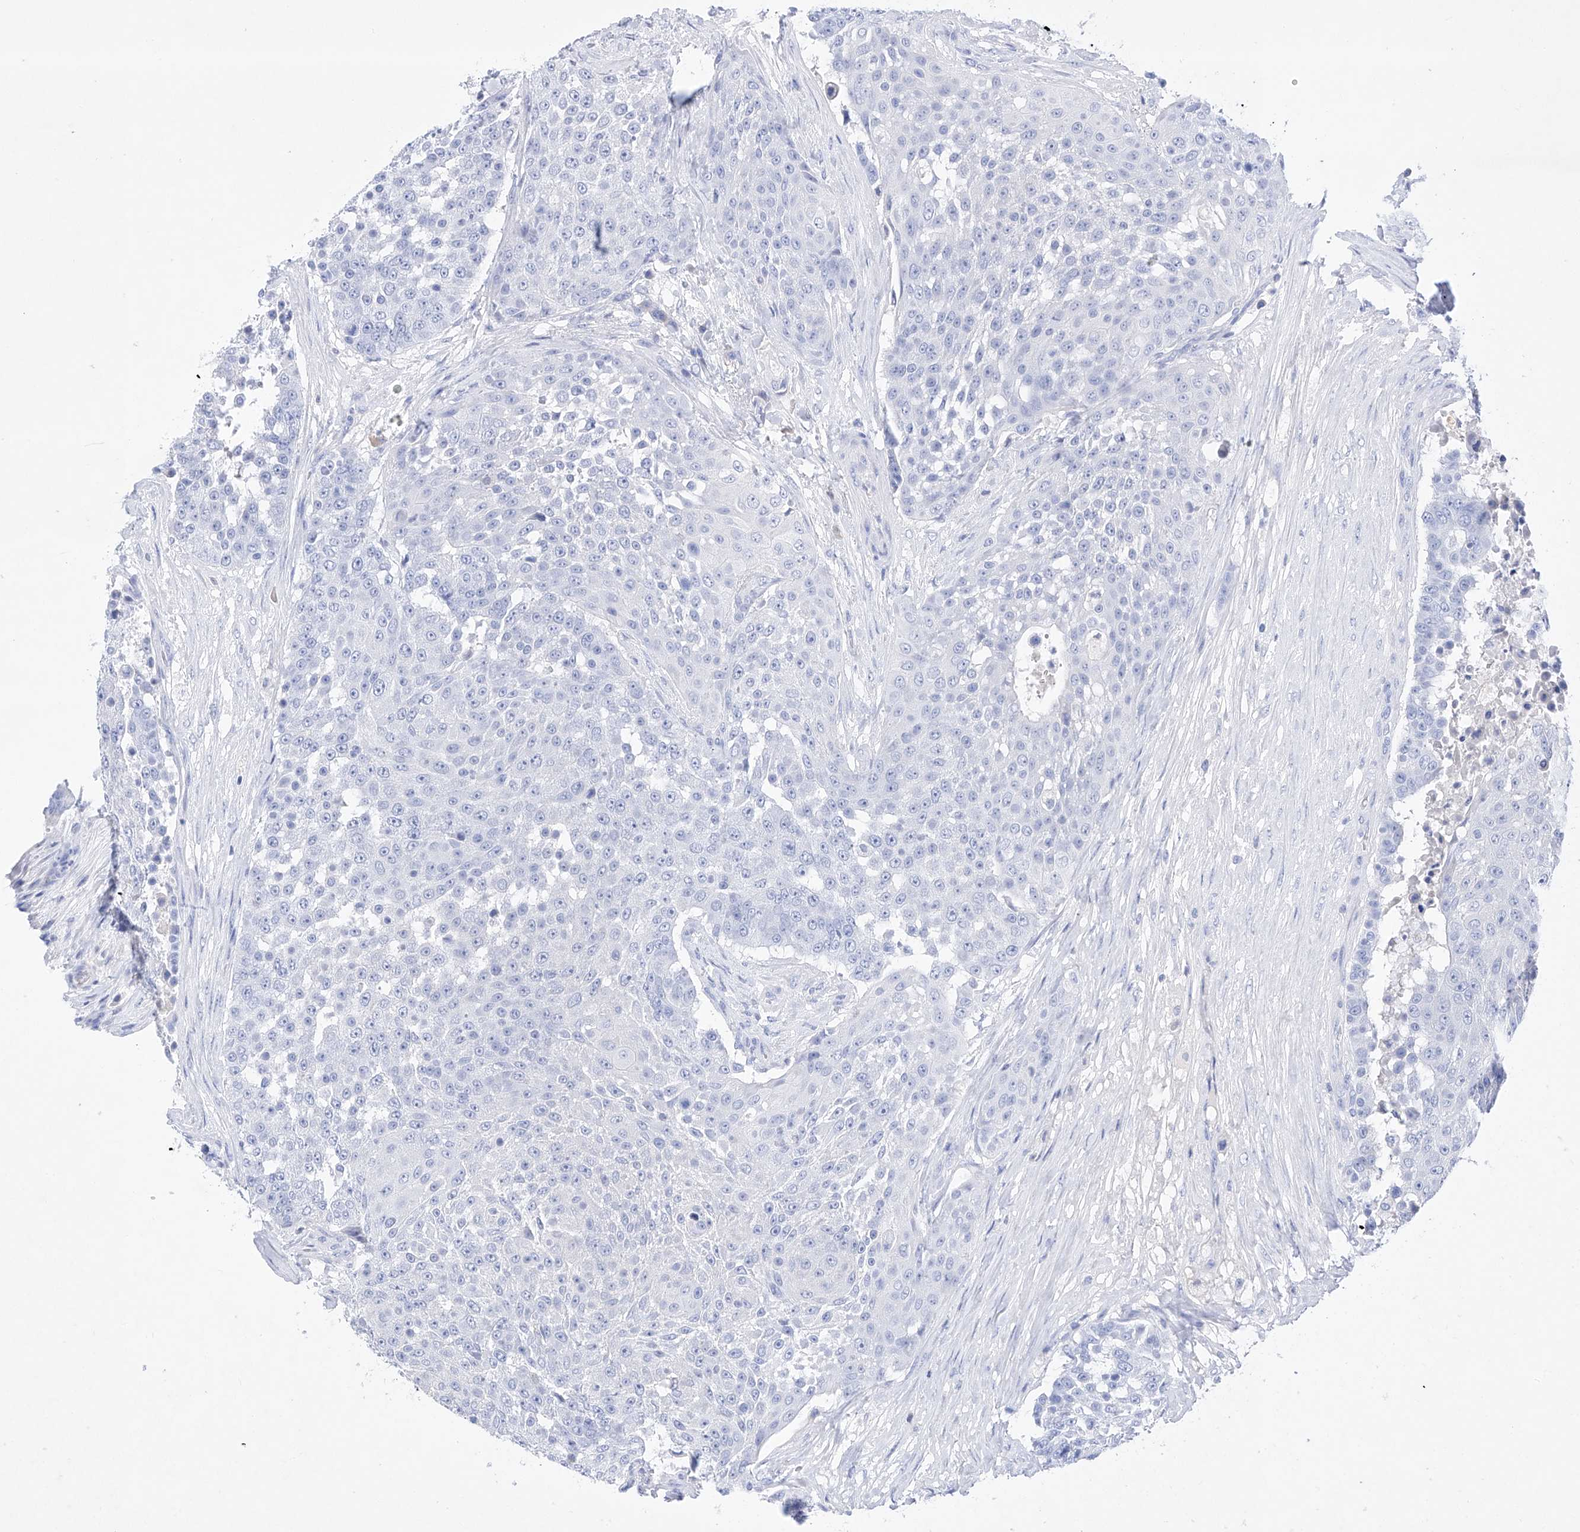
{"staining": {"intensity": "negative", "quantity": "none", "location": "none"}, "tissue": "urothelial cancer", "cell_type": "Tumor cells", "image_type": "cancer", "snomed": [{"axis": "morphology", "description": "Urothelial carcinoma, High grade"}, {"axis": "topography", "description": "Urinary bladder"}], "caption": "This histopathology image is of urothelial cancer stained with IHC to label a protein in brown with the nuclei are counter-stained blue. There is no expression in tumor cells.", "gene": "LURAP1", "patient": {"sex": "female", "age": 63}}